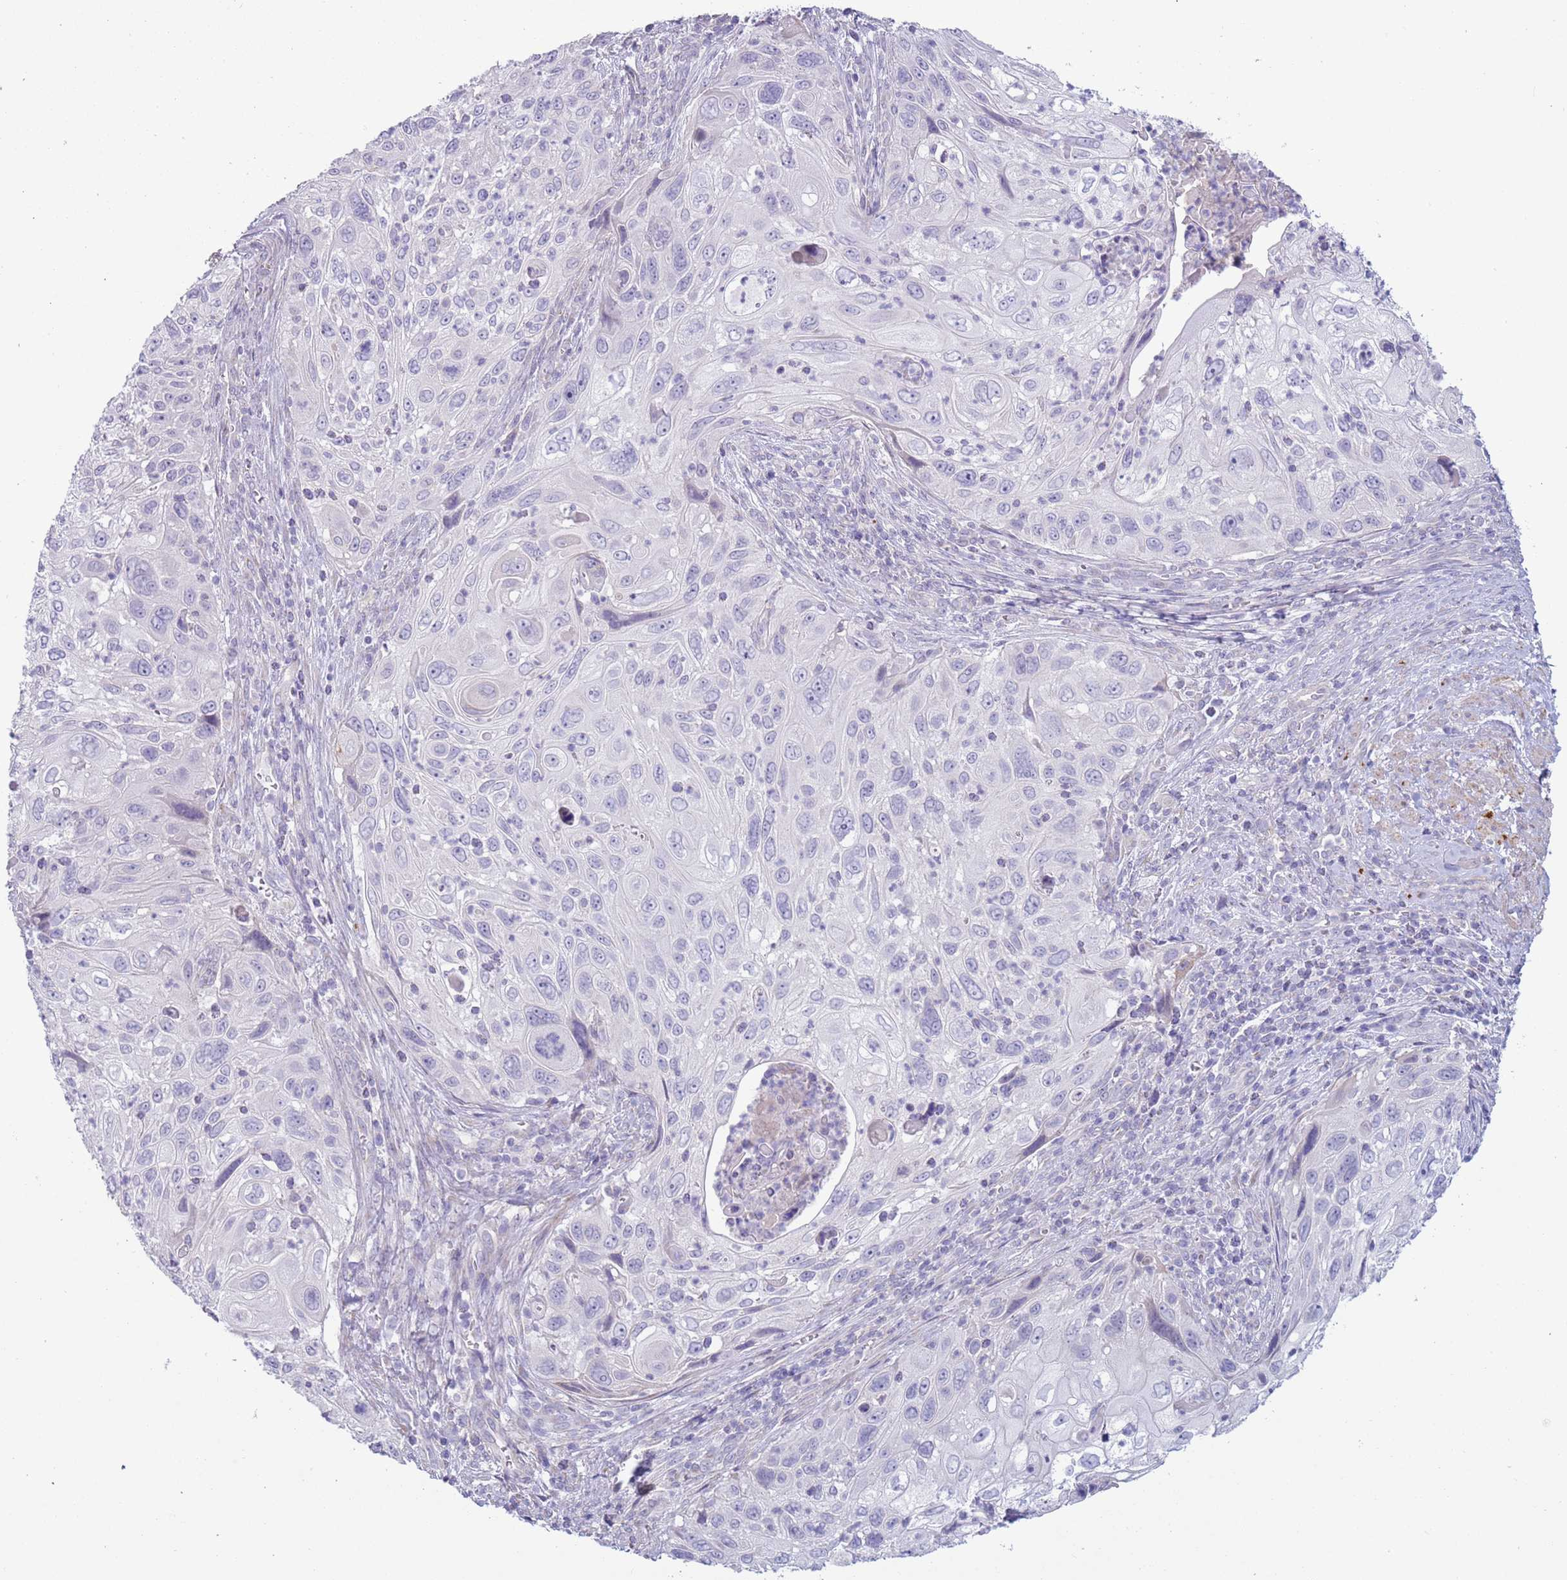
{"staining": {"intensity": "negative", "quantity": "none", "location": "none"}, "tissue": "cervical cancer", "cell_type": "Tumor cells", "image_type": "cancer", "snomed": [{"axis": "morphology", "description": "Squamous cell carcinoma, NOS"}, {"axis": "topography", "description": "Cervix"}], "caption": "DAB (3,3'-diaminobenzidine) immunohistochemical staining of human cervical cancer (squamous cell carcinoma) demonstrates no significant expression in tumor cells.", "gene": "NPAP1", "patient": {"sex": "female", "age": 70}}